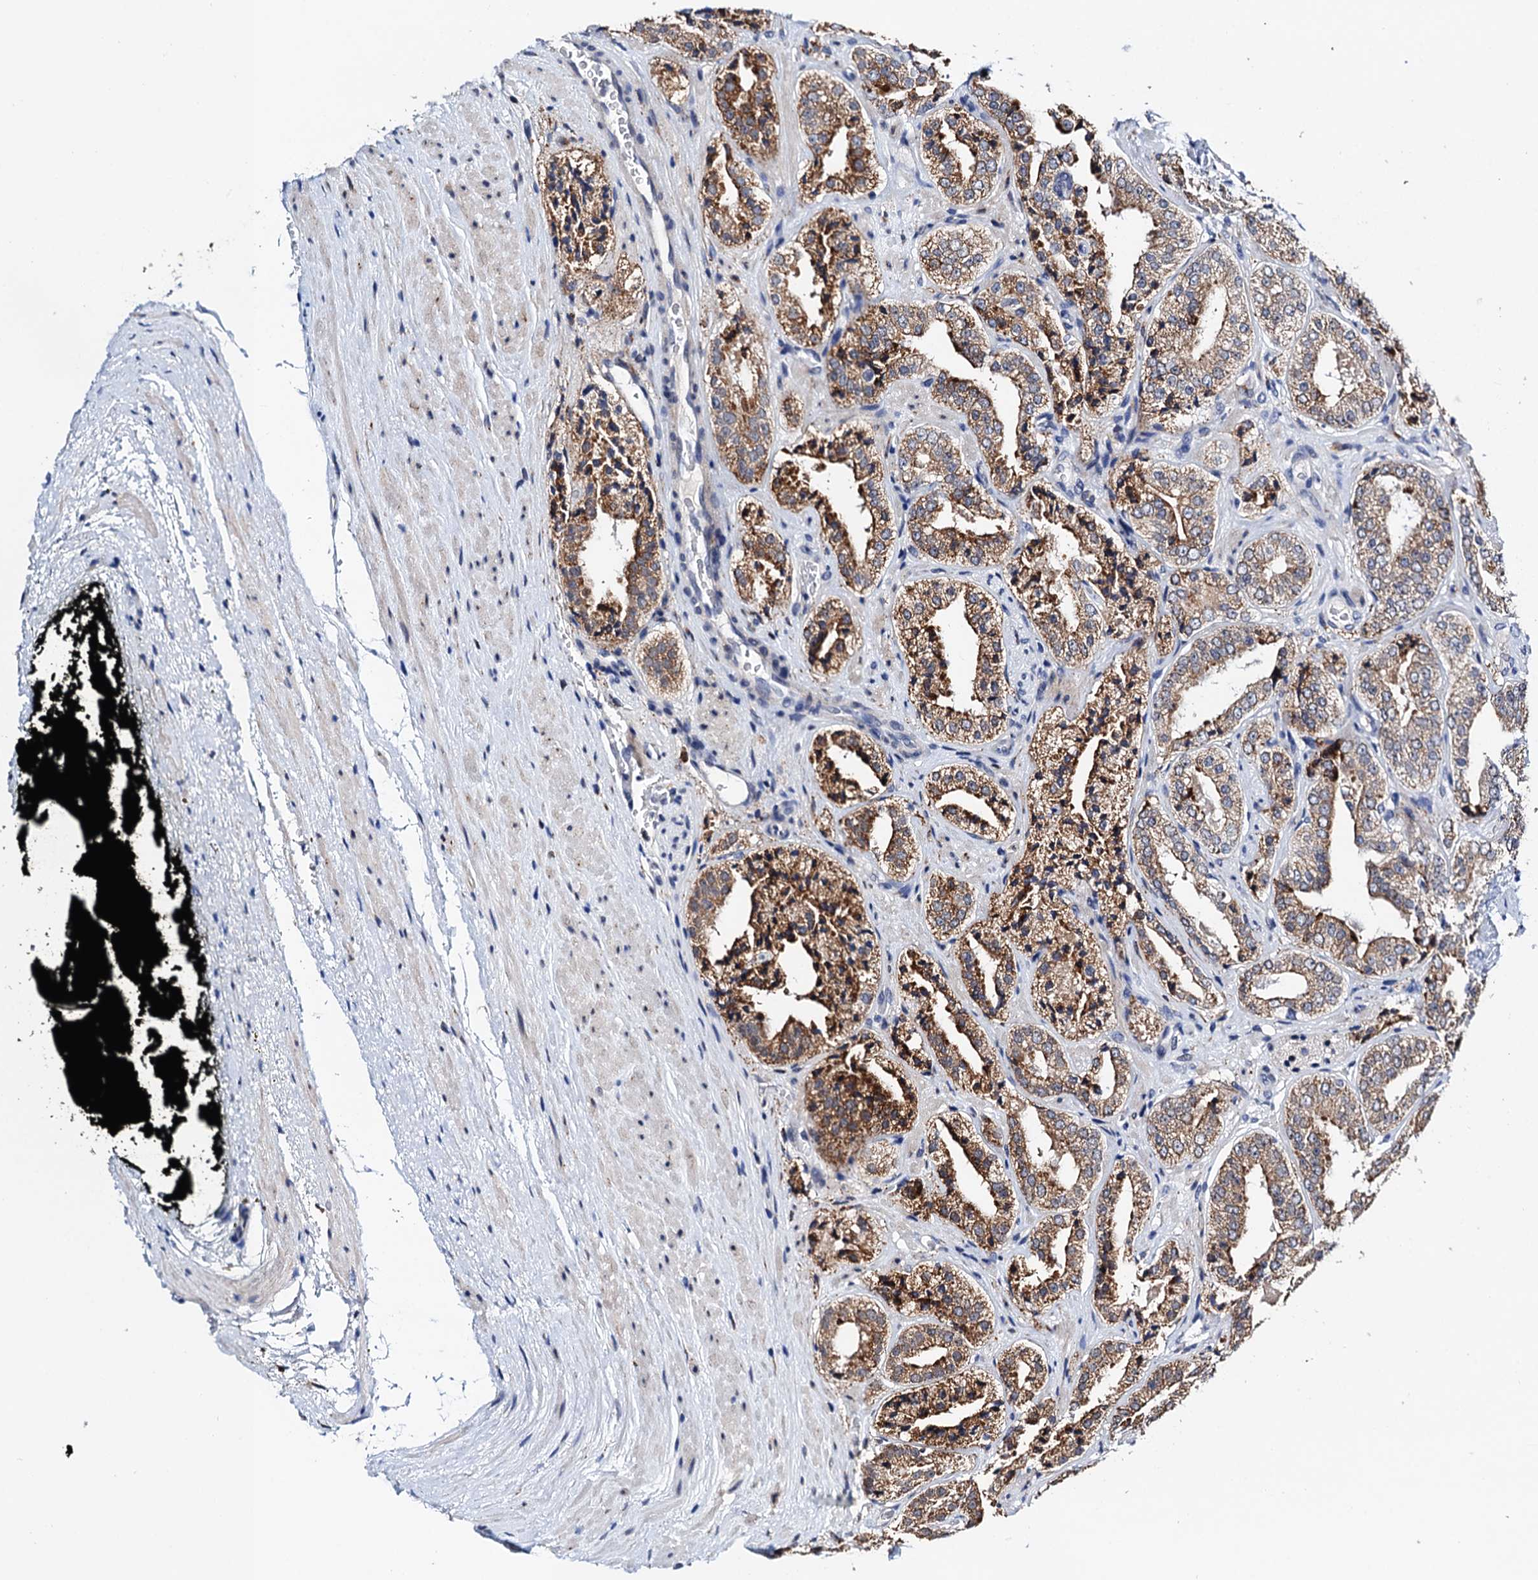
{"staining": {"intensity": "moderate", "quantity": ">75%", "location": "cytoplasmic/membranous"}, "tissue": "prostate cancer", "cell_type": "Tumor cells", "image_type": "cancer", "snomed": [{"axis": "morphology", "description": "Adenocarcinoma, High grade"}, {"axis": "topography", "description": "Prostate"}], "caption": "Prostate cancer was stained to show a protein in brown. There is medium levels of moderate cytoplasmic/membranous staining in approximately >75% of tumor cells.", "gene": "SLC7A10", "patient": {"sex": "male", "age": 71}}